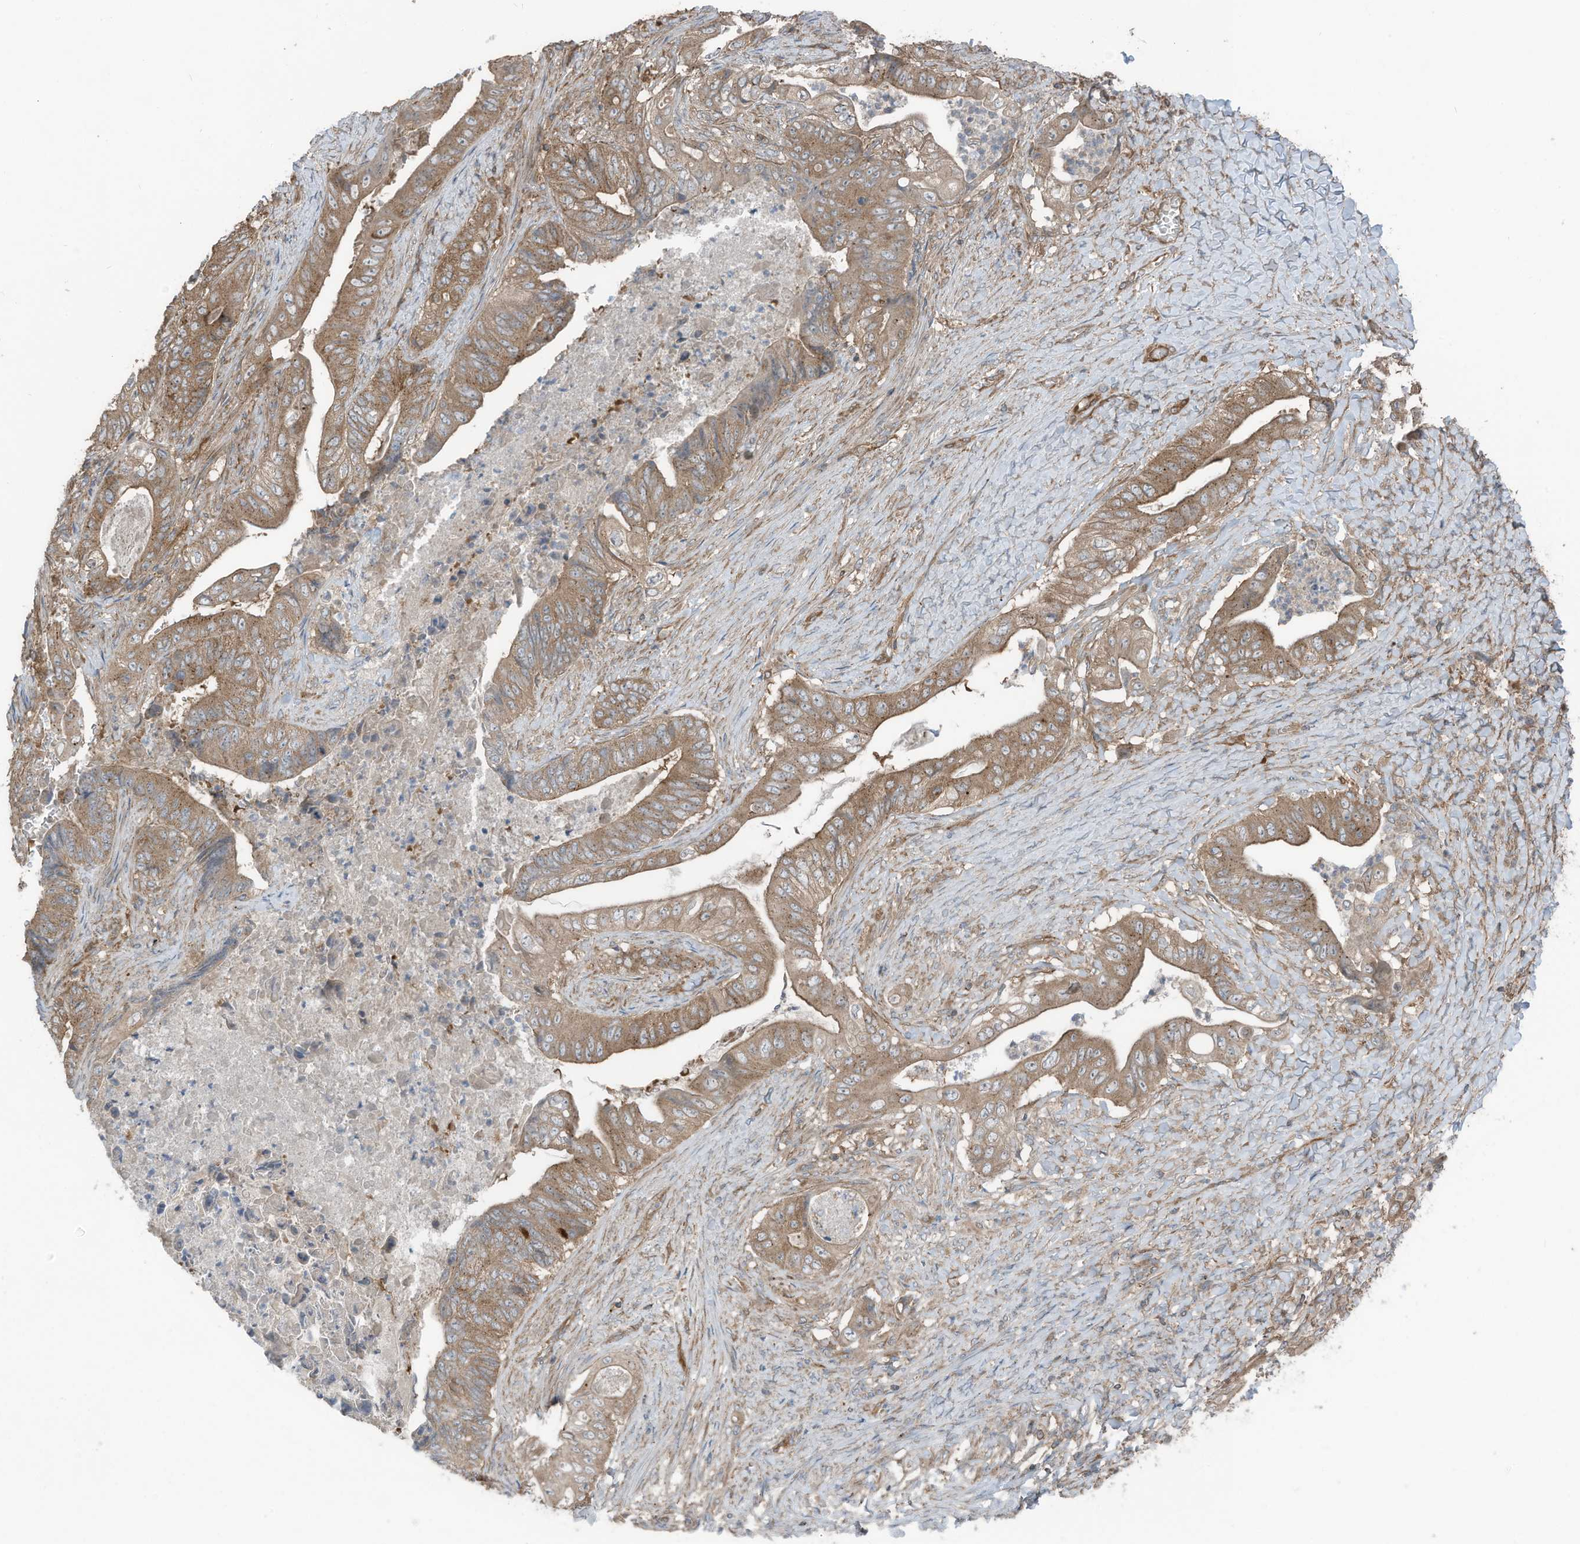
{"staining": {"intensity": "moderate", "quantity": ">75%", "location": "cytoplasmic/membranous"}, "tissue": "stomach cancer", "cell_type": "Tumor cells", "image_type": "cancer", "snomed": [{"axis": "morphology", "description": "Adenocarcinoma, NOS"}, {"axis": "topography", "description": "Stomach"}], "caption": "There is medium levels of moderate cytoplasmic/membranous positivity in tumor cells of adenocarcinoma (stomach), as demonstrated by immunohistochemical staining (brown color).", "gene": "TXNDC9", "patient": {"sex": "female", "age": 73}}